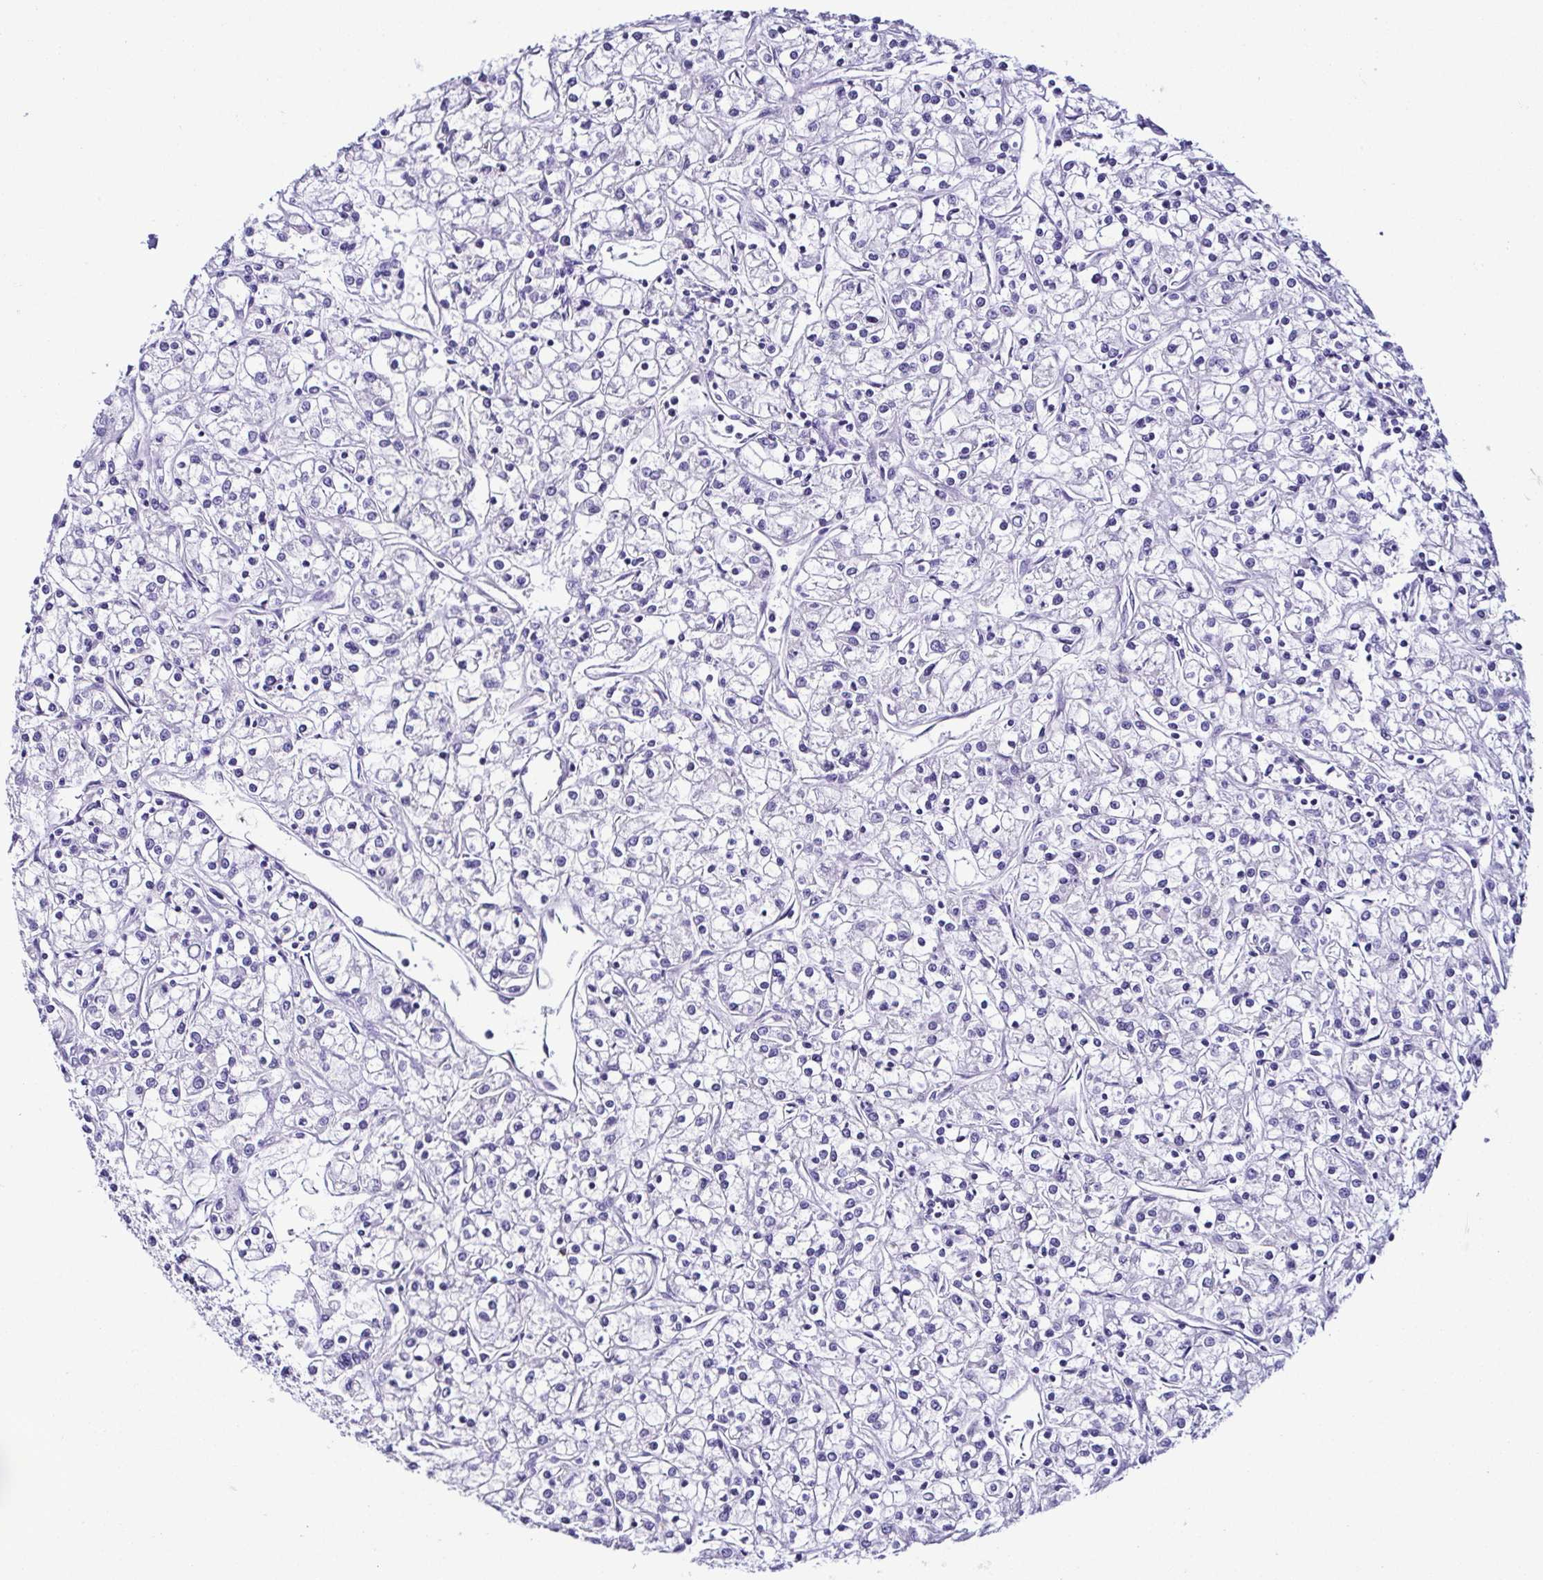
{"staining": {"intensity": "negative", "quantity": "none", "location": "none"}, "tissue": "renal cancer", "cell_type": "Tumor cells", "image_type": "cancer", "snomed": [{"axis": "morphology", "description": "Adenocarcinoma, NOS"}, {"axis": "topography", "description": "Kidney"}], "caption": "Histopathology image shows no significant protein expression in tumor cells of renal cancer (adenocarcinoma).", "gene": "SRL", "patient": {"sex": "female", "age": 59}}